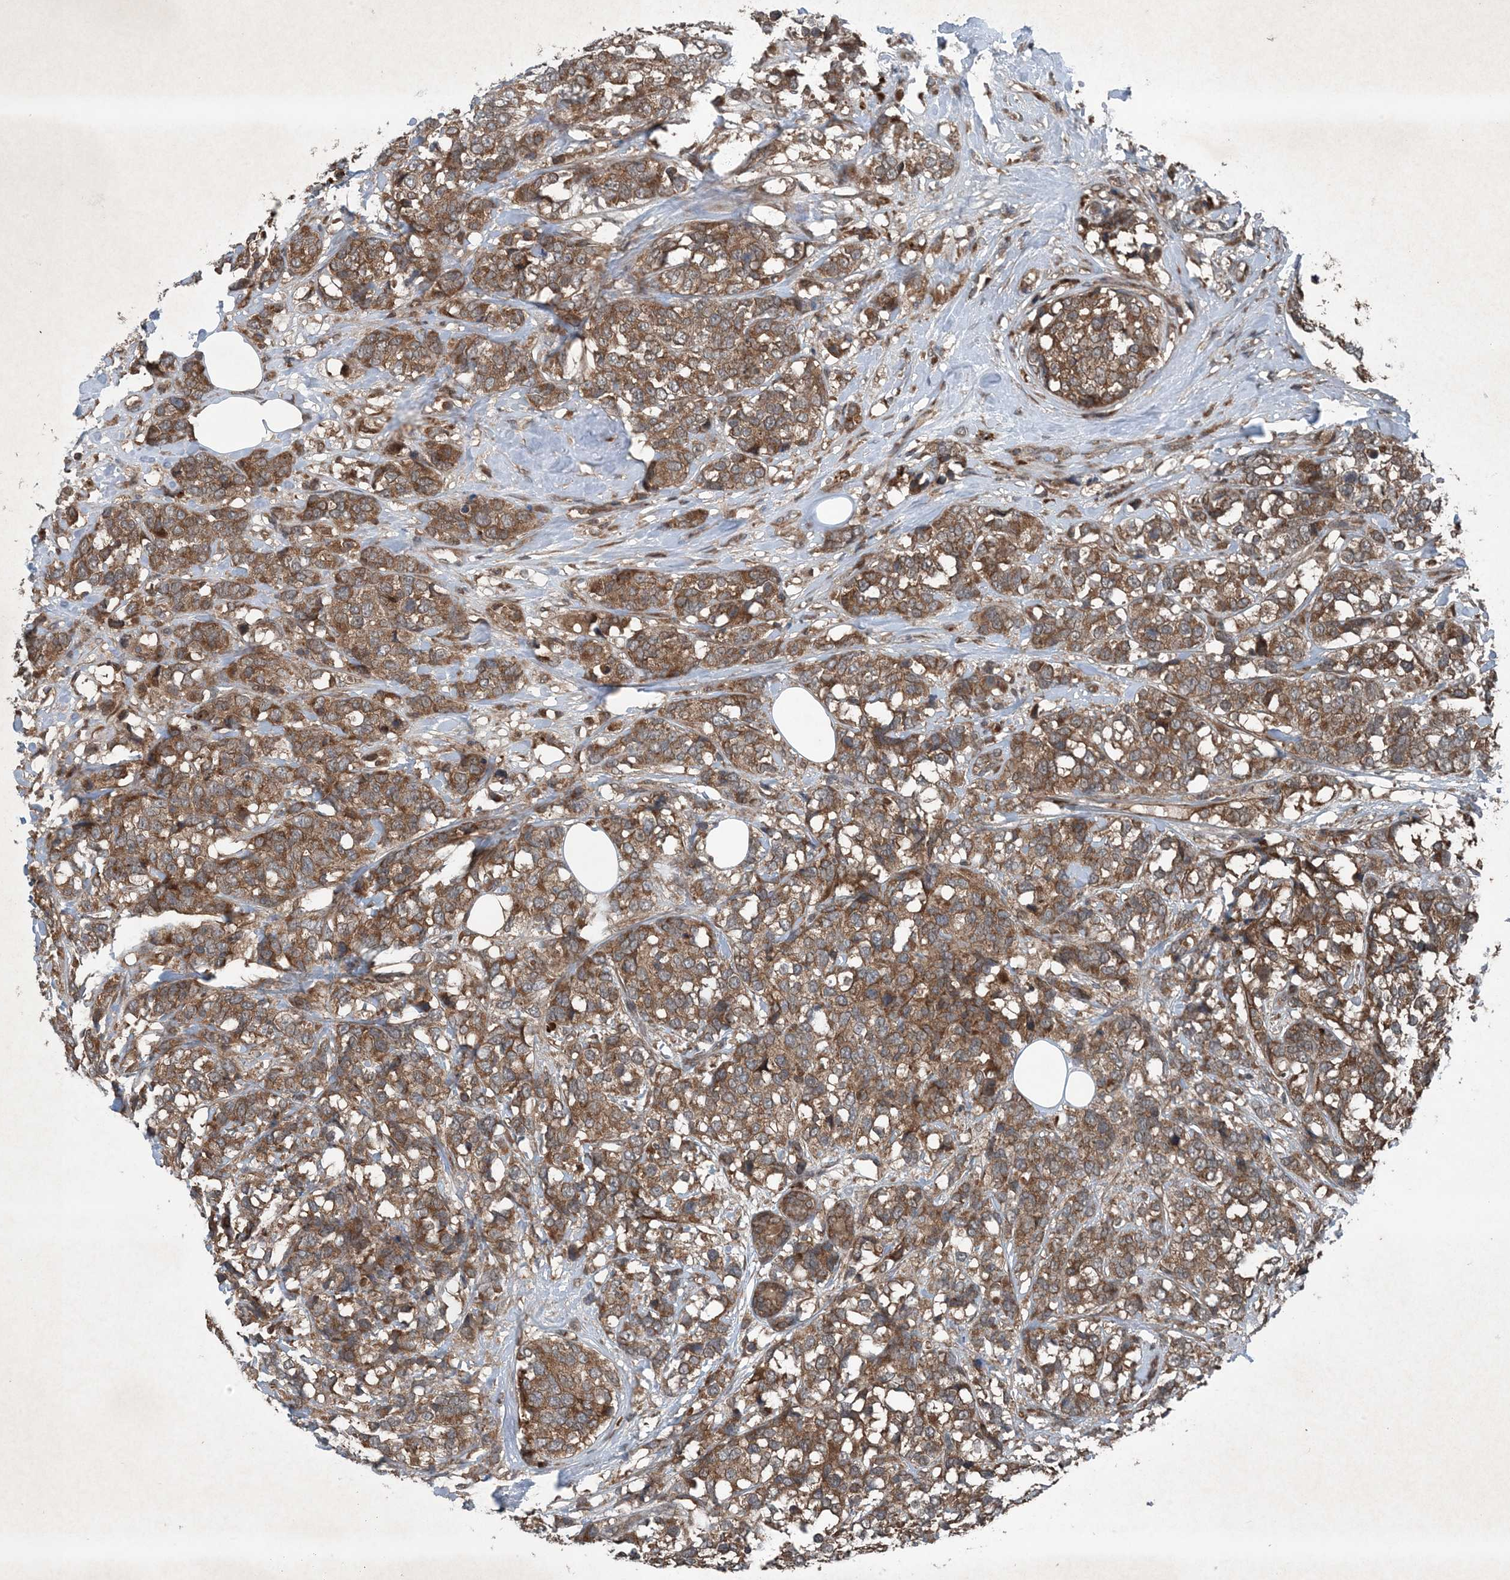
{"staining": {"intensity": "moderate", "quantity": ">75%", "location": "cytoplasmic/membranous"}, "tissue": "breast cancer", "cell_type": "Tumor cells", "image_type": "cancer", "snomed": [{"axis": "morphology", "description": "Lobular carcinoma"}, {"axis": "topography", "description": "Breast"}], "caption": "Breast lobular carcinoma tissue demonstrates moderate cytoplasmic/membranous positivity in about >75% of tumor cells", "gene": "GNG5", "patient": {"sex": "female", "age": 59}}